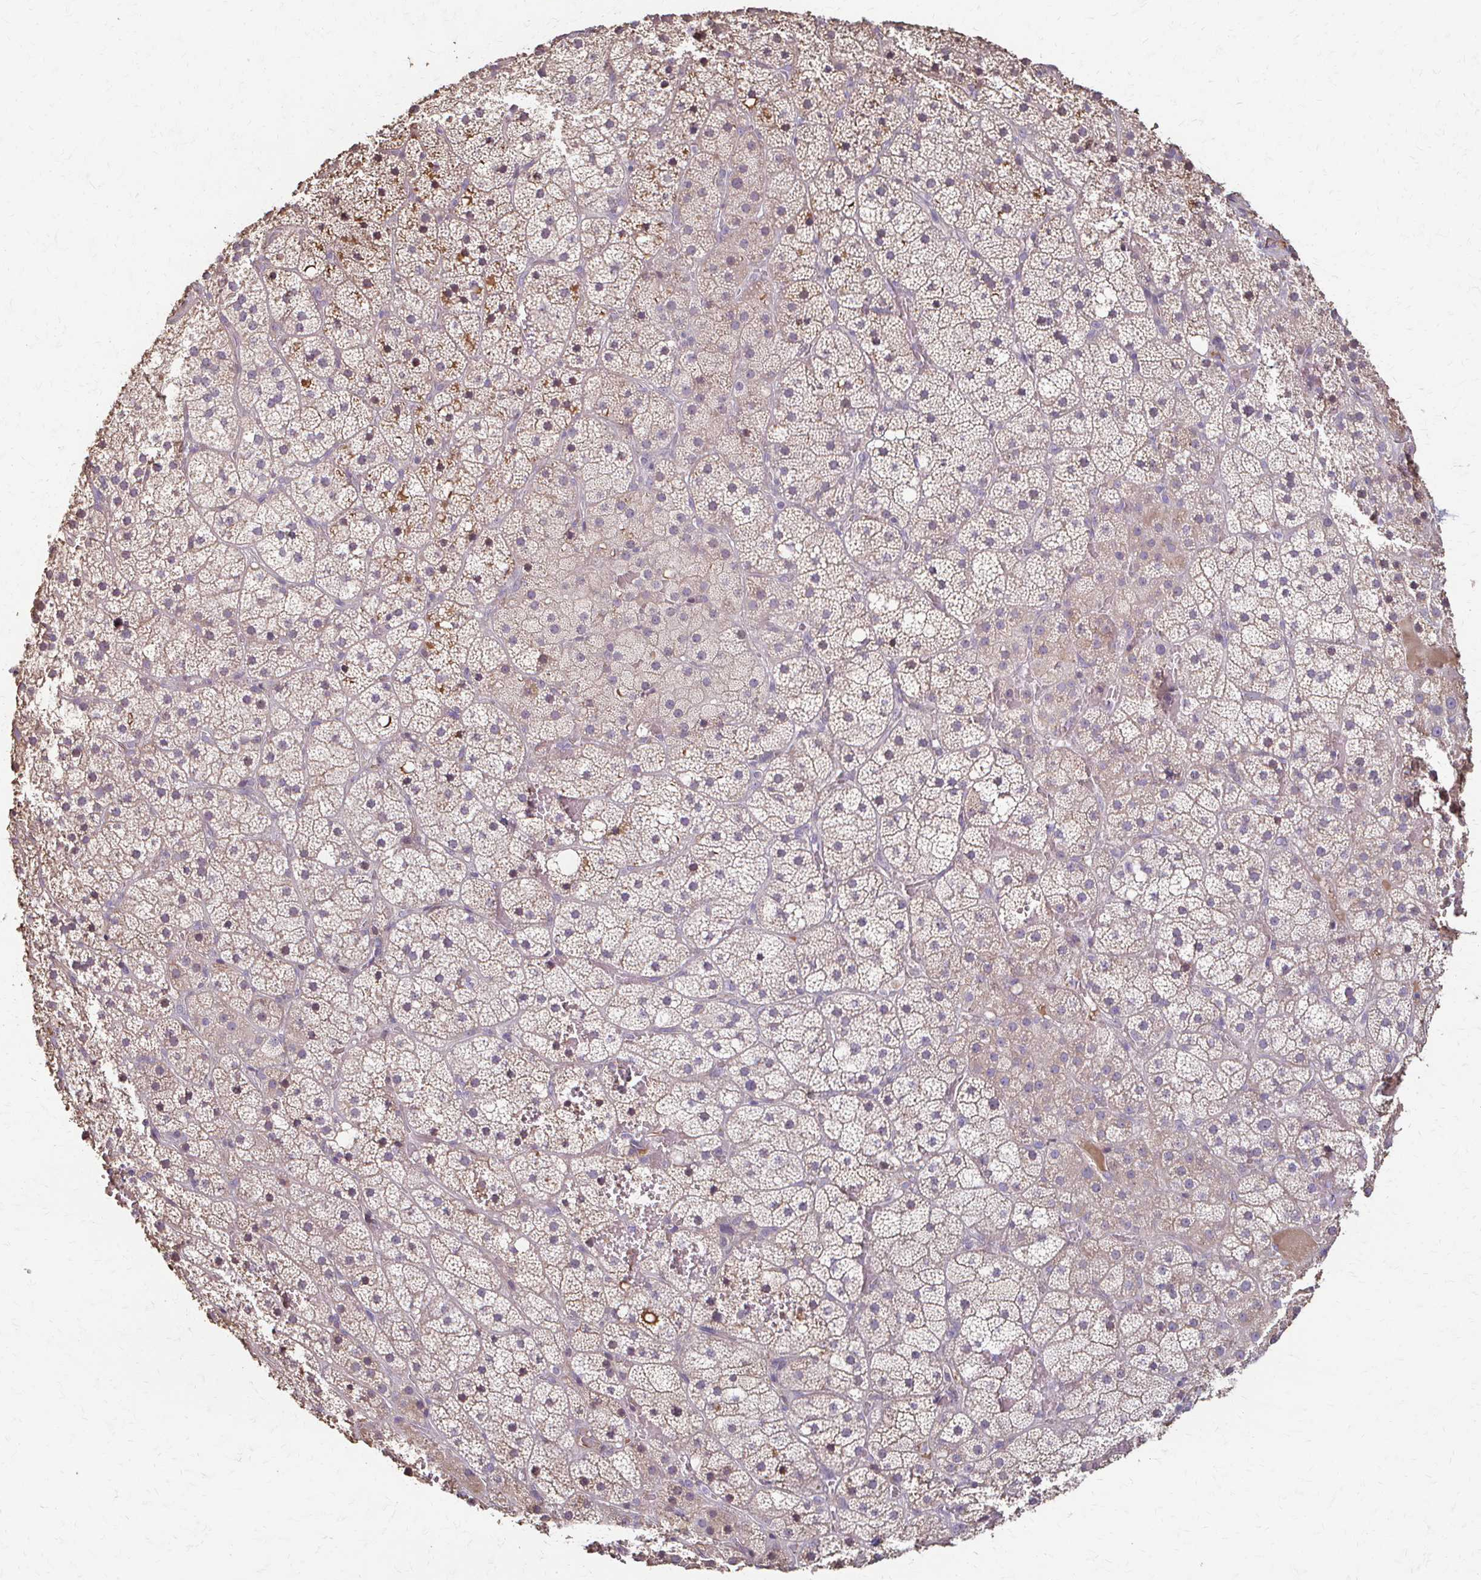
{"staining": {"intensity": "weak", "quantity": "25%-75%", "location": "cytoplasmic/membranous"}, "tissue": "adrenal gland", "cell_type": "Glandular cells", "image_type": "normal", "snomed": [{"axis": "morphology", "description": "Normal tissue, NOS"}, {"axis": "topography", "description": "Adrenal gland"}], "caption": "Protein positivity by IHC reveals weak cytoplasmic/membranous staining in approximately 25%-75% of glandular cells in benign adrenal gland.", "gene": "IL18BP", "patient": {"sex": "male", "age": 53}}